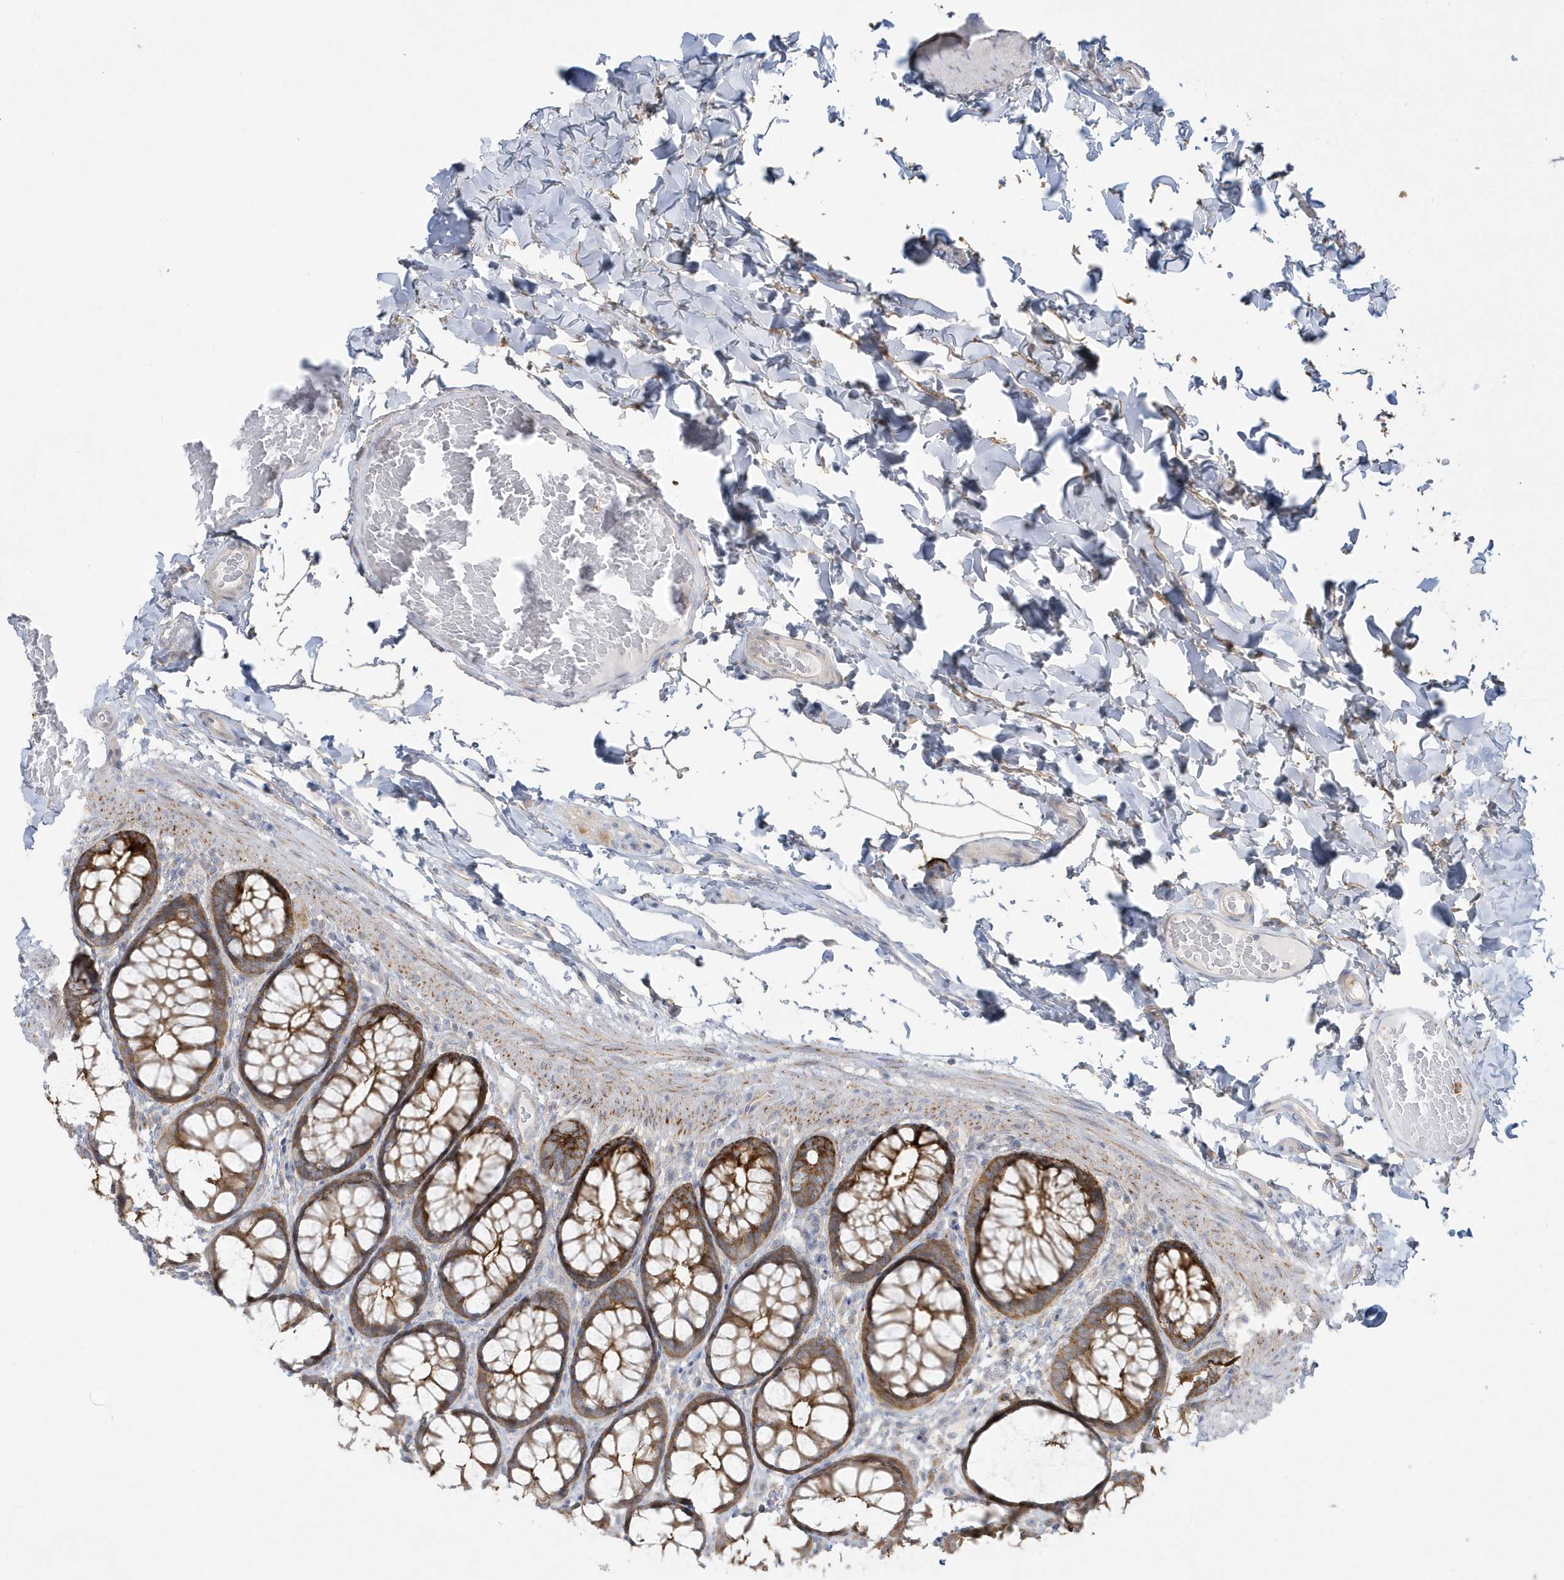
{"staining": {"intensity": "negative", "quantity": "none", "location": "none"}, "tissue": "colon", "cell_type": "Endothelial cells", "image_type": "normal", "snomed": [{"axis": "morphology", "description": "Normal tissue, NOS"}, {"axis": "topography", "description": "Colon"}], "caption": "High magnification brightfield microscopy of benign colon stained with DAB (brown) and counterstained with hematoxylin (blue): endothelial cells show no significant expression. The staining was performed using DAB to visualize the protein expression in brown, while the nuclei were stained in blue with hematoxylin (Magnification: 20x).", "gene": "DNAJC18", "patient": {"sex": "male", "age": 47}}